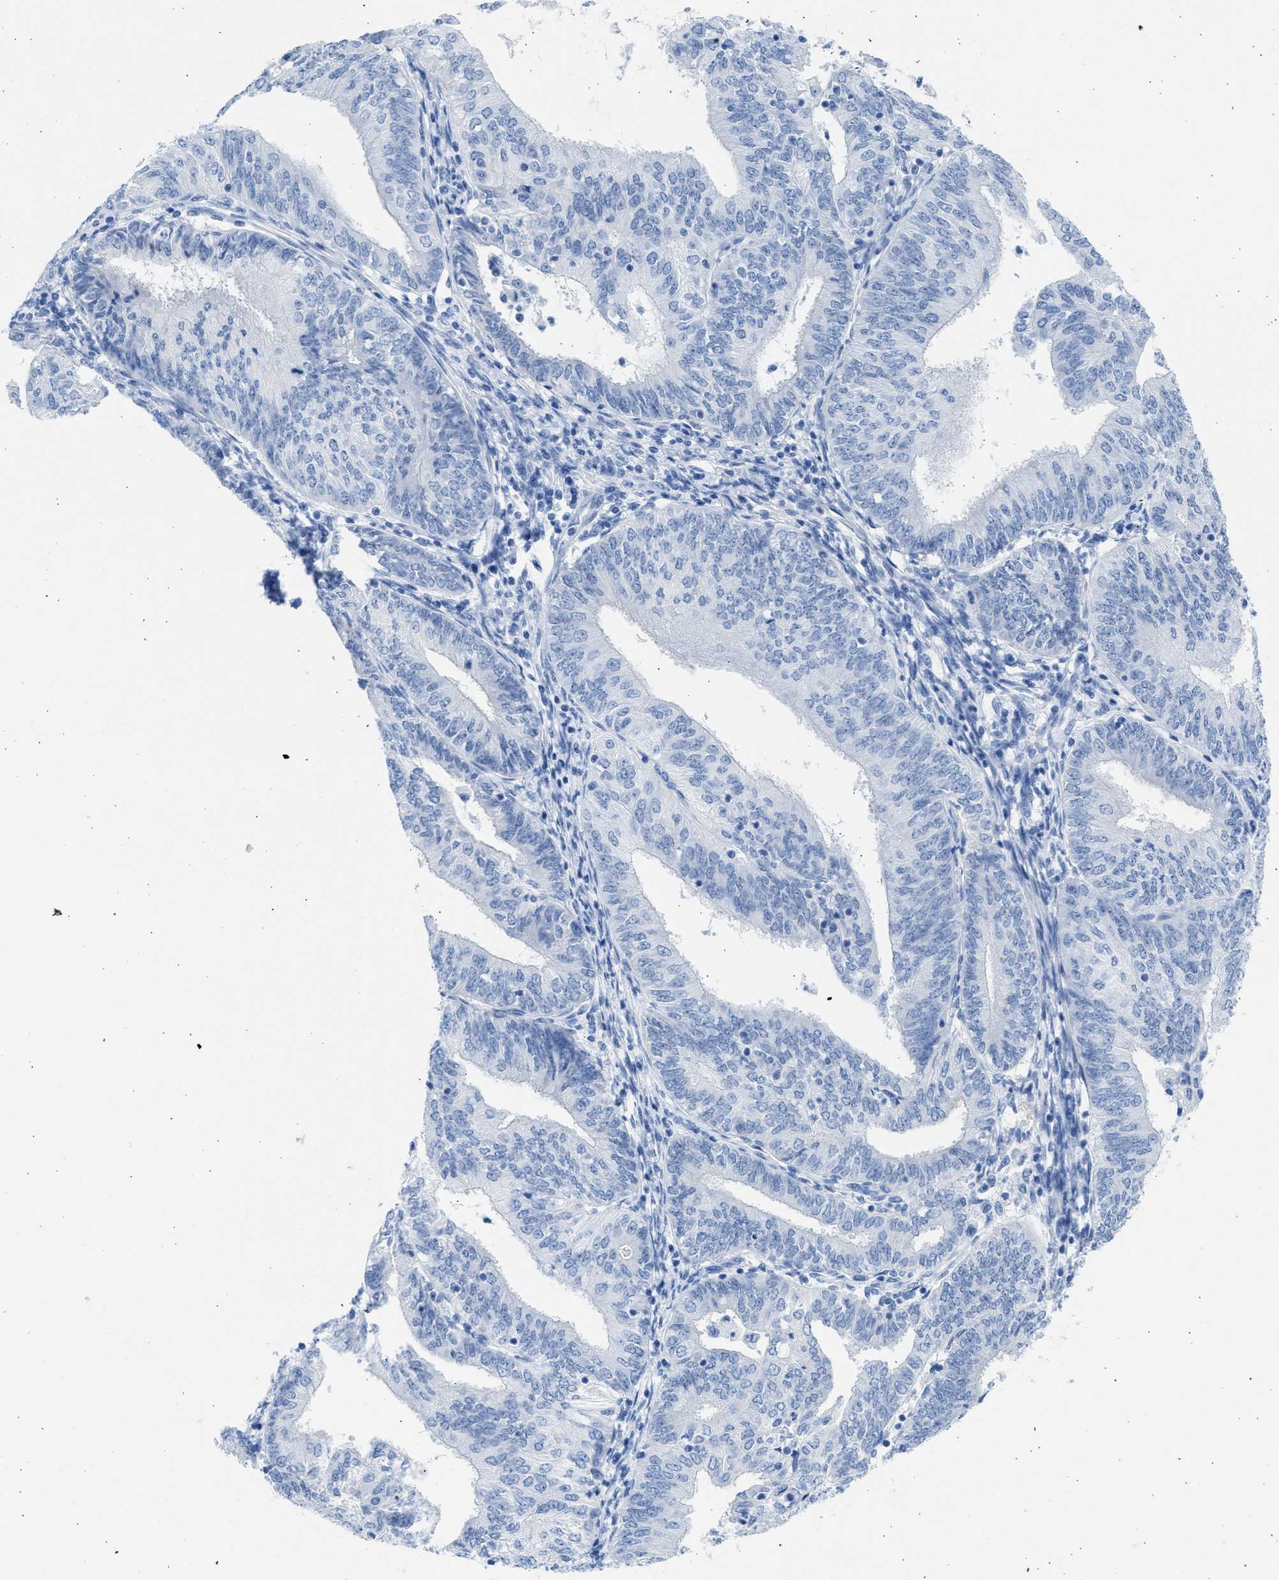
{"staining": {"intensity": "negative", "quantity": "none", "location": "none"}, "tissue": "endometrial cancer", "cell_type": "Tumor cells", "image_type": "cancer", "snomed": [{"axis": "morphology", "description": "Adenocarcinoma, NOS"}, {"axis": "topography", "description": "Endometrium"}], "caption": "IHC of human endometrial adenocarcinoma exhibits no staining in tumor cells. (Immunohistochemistry, brightfield microscopy, high magnification).", "gene": "SPATA3", "patient": {"sex": "female", "age": 58}}